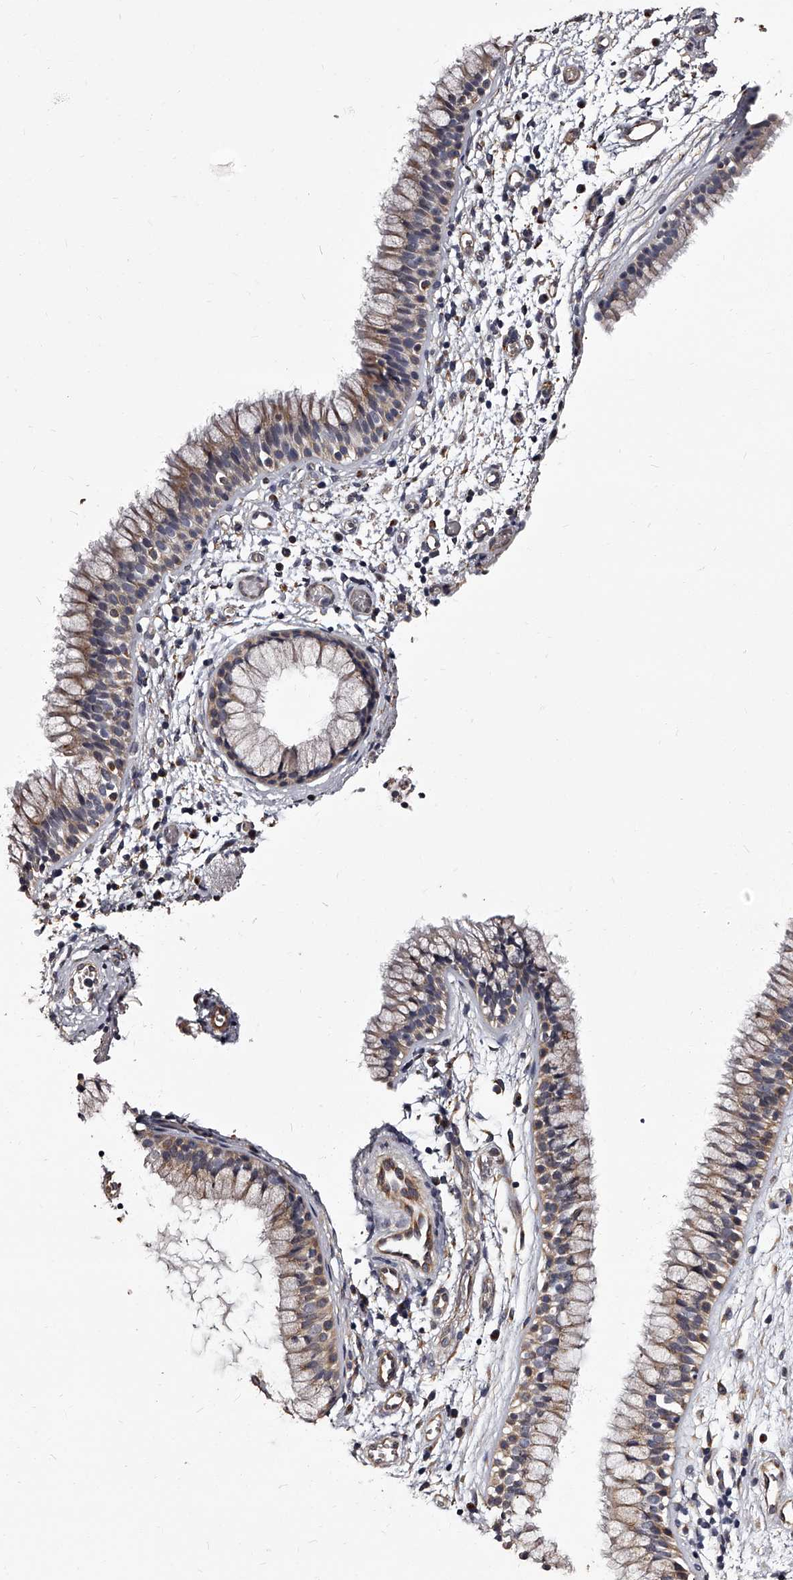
{"staining": {"intensity": "moderate", "quantity": ">75%", "location": "cytoplasmic/membranous"}, "tissue": "nasopharynx", "cell_type": "Respiratory epithelial cells", "image_type": "normal", "snomed": [{"axis": "morphology", "description": "Normal tissue, NOS"}, {"axis": "morphology", "description": "Inflammation, NOS"}, {"axis": "topography", "description": "Nasopharynx"}], "caption": "This image exhibits immunohistochemistry (IHC) staining of benign human nasopharynx, with medium moderate cytoplasmic/membranous positivity in approximately >75% of respiratory epithelial cells.", "gene": "RSC1A1", "patient": {"sex": "male", "age": 48}}